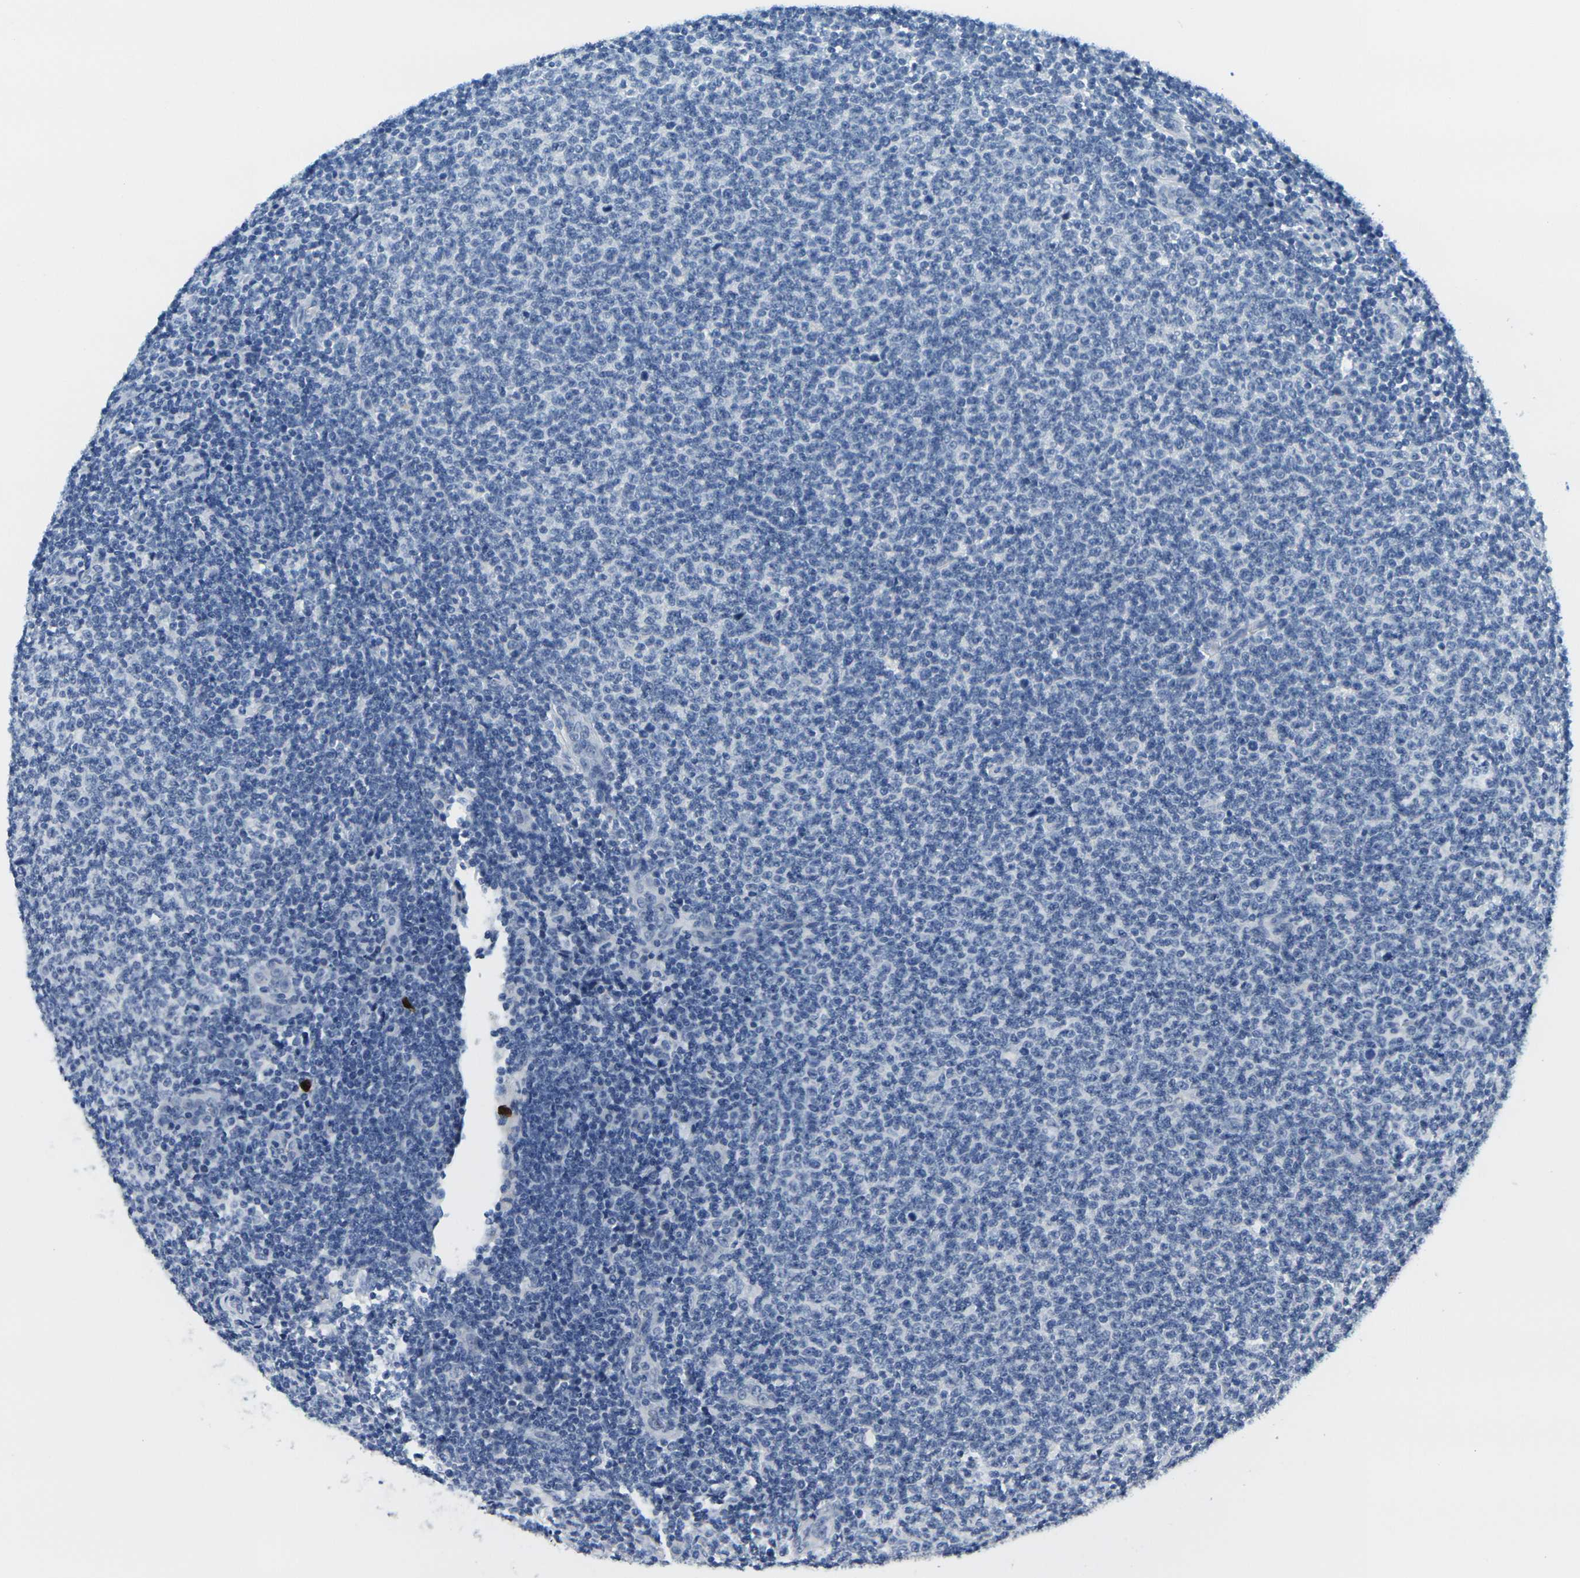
{"staining": {"intensity": "negative", "quantity": "none", "location": "none"}, "tissue": "lymphoma", "cell_type": "Tumor cells", "image_type": "cancer", "snomed": [{"axis": "morphology", "description": "Malignant lymphoma, non-Hodgkin's type, Low grade"}, {"axis": "topography", "description": "Lymph node"}], "caption": "Immunohistochemical staining of human low-grade malignant lymphoma, non-Hodgkin's type shows no significant expression in tumor cells.", "gene": "GPR15", "patient": {"sex": "male", "age": 66}}